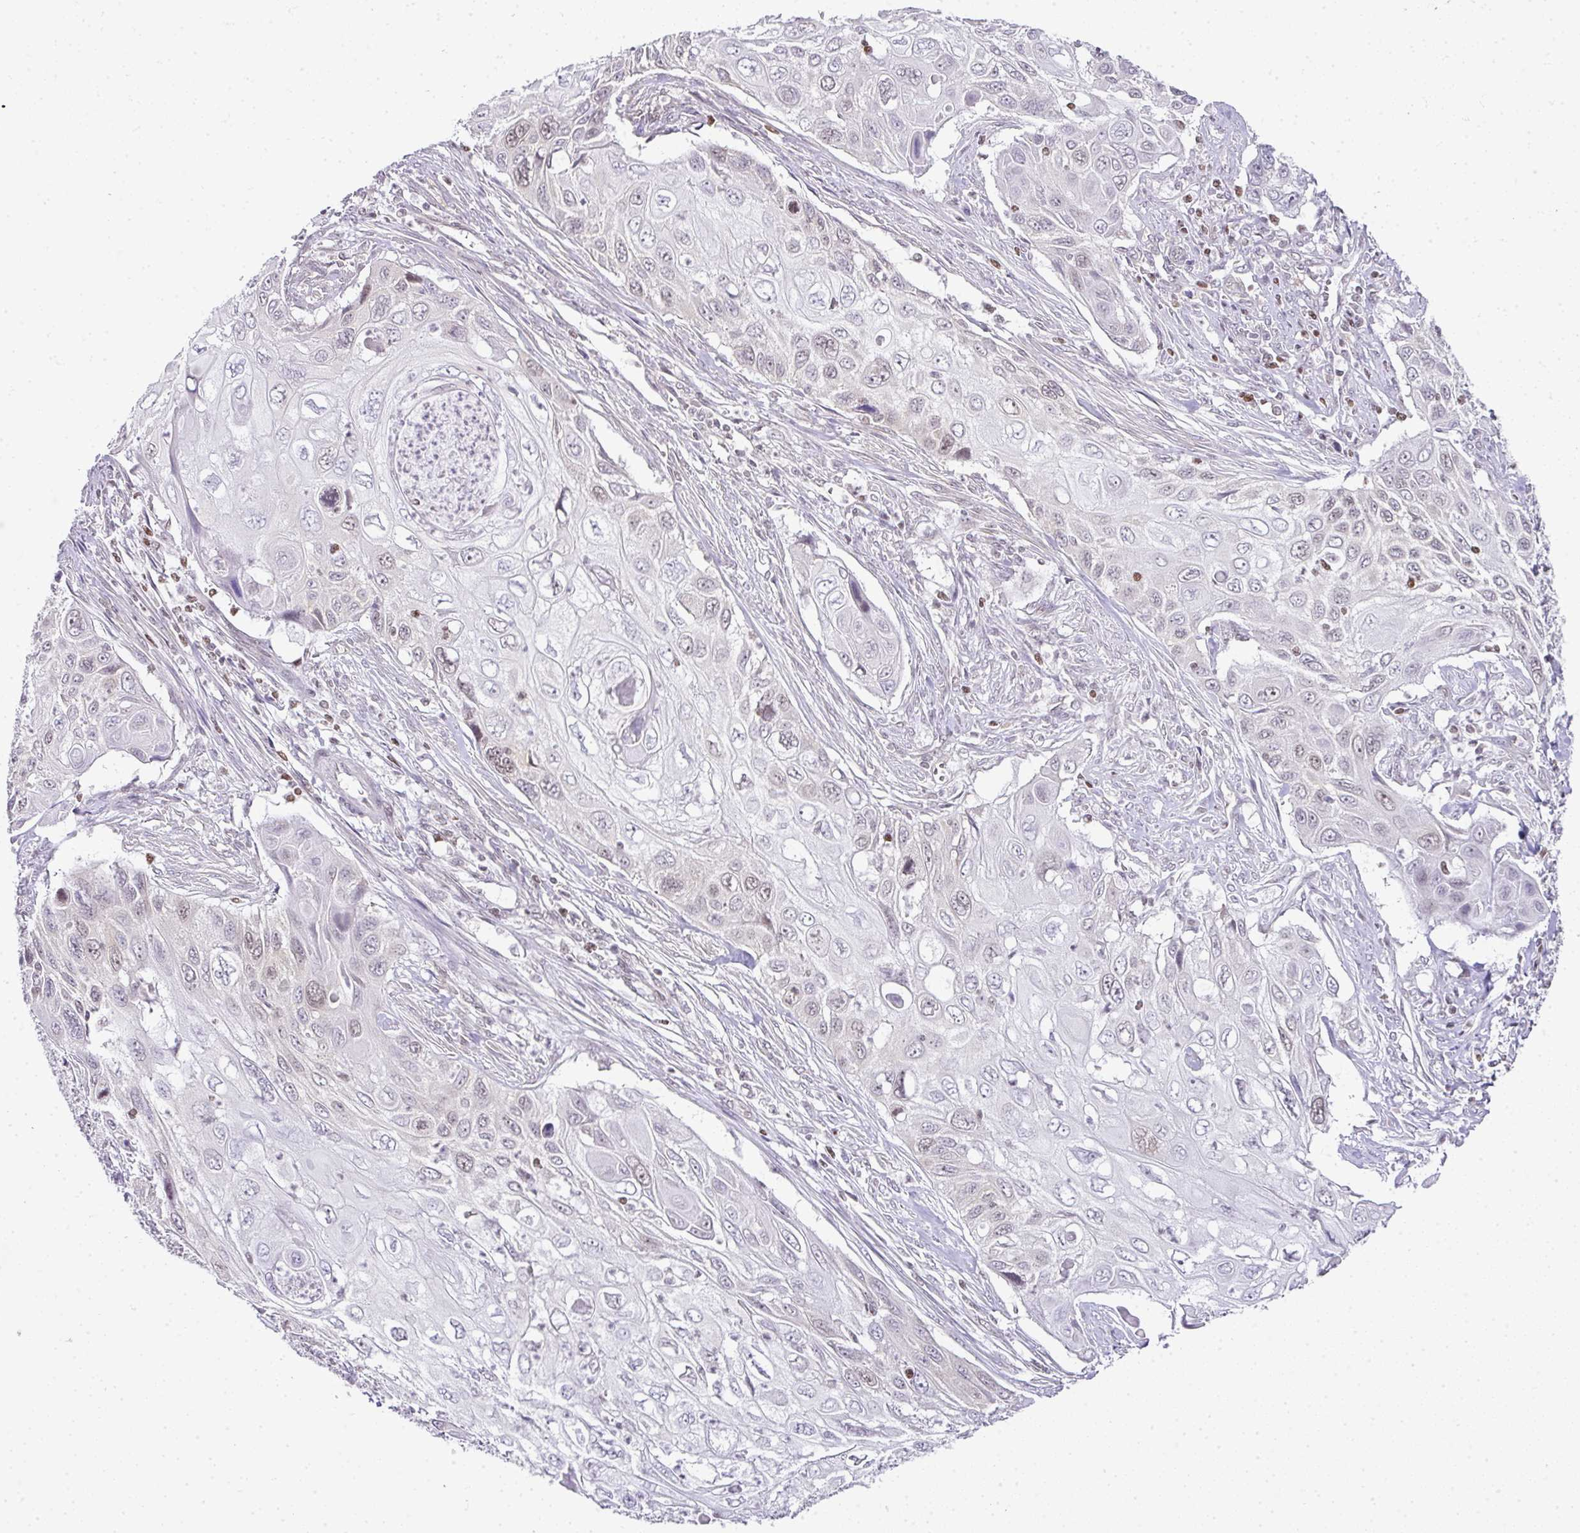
{"staining": {"intensity": "moderate", "quantity": "<25%", "location": "nuclear"}, "tissue": "cervical cancer", "cell_type": "Tumor cells", "image_type": "cancer", "snomed": [{"axis": "morphology", "description": "Squamous cell carcinoma, NOS"}, {"axis": "topography", "description": "Cervix"}], "caption": "The micrograph exhibits a brown stain indicating the presence of a protein in the nuclear of tumor cells in cervical cancer.", "gene": "FAM32A", "patient": {"sex": "female", "age": 70}}